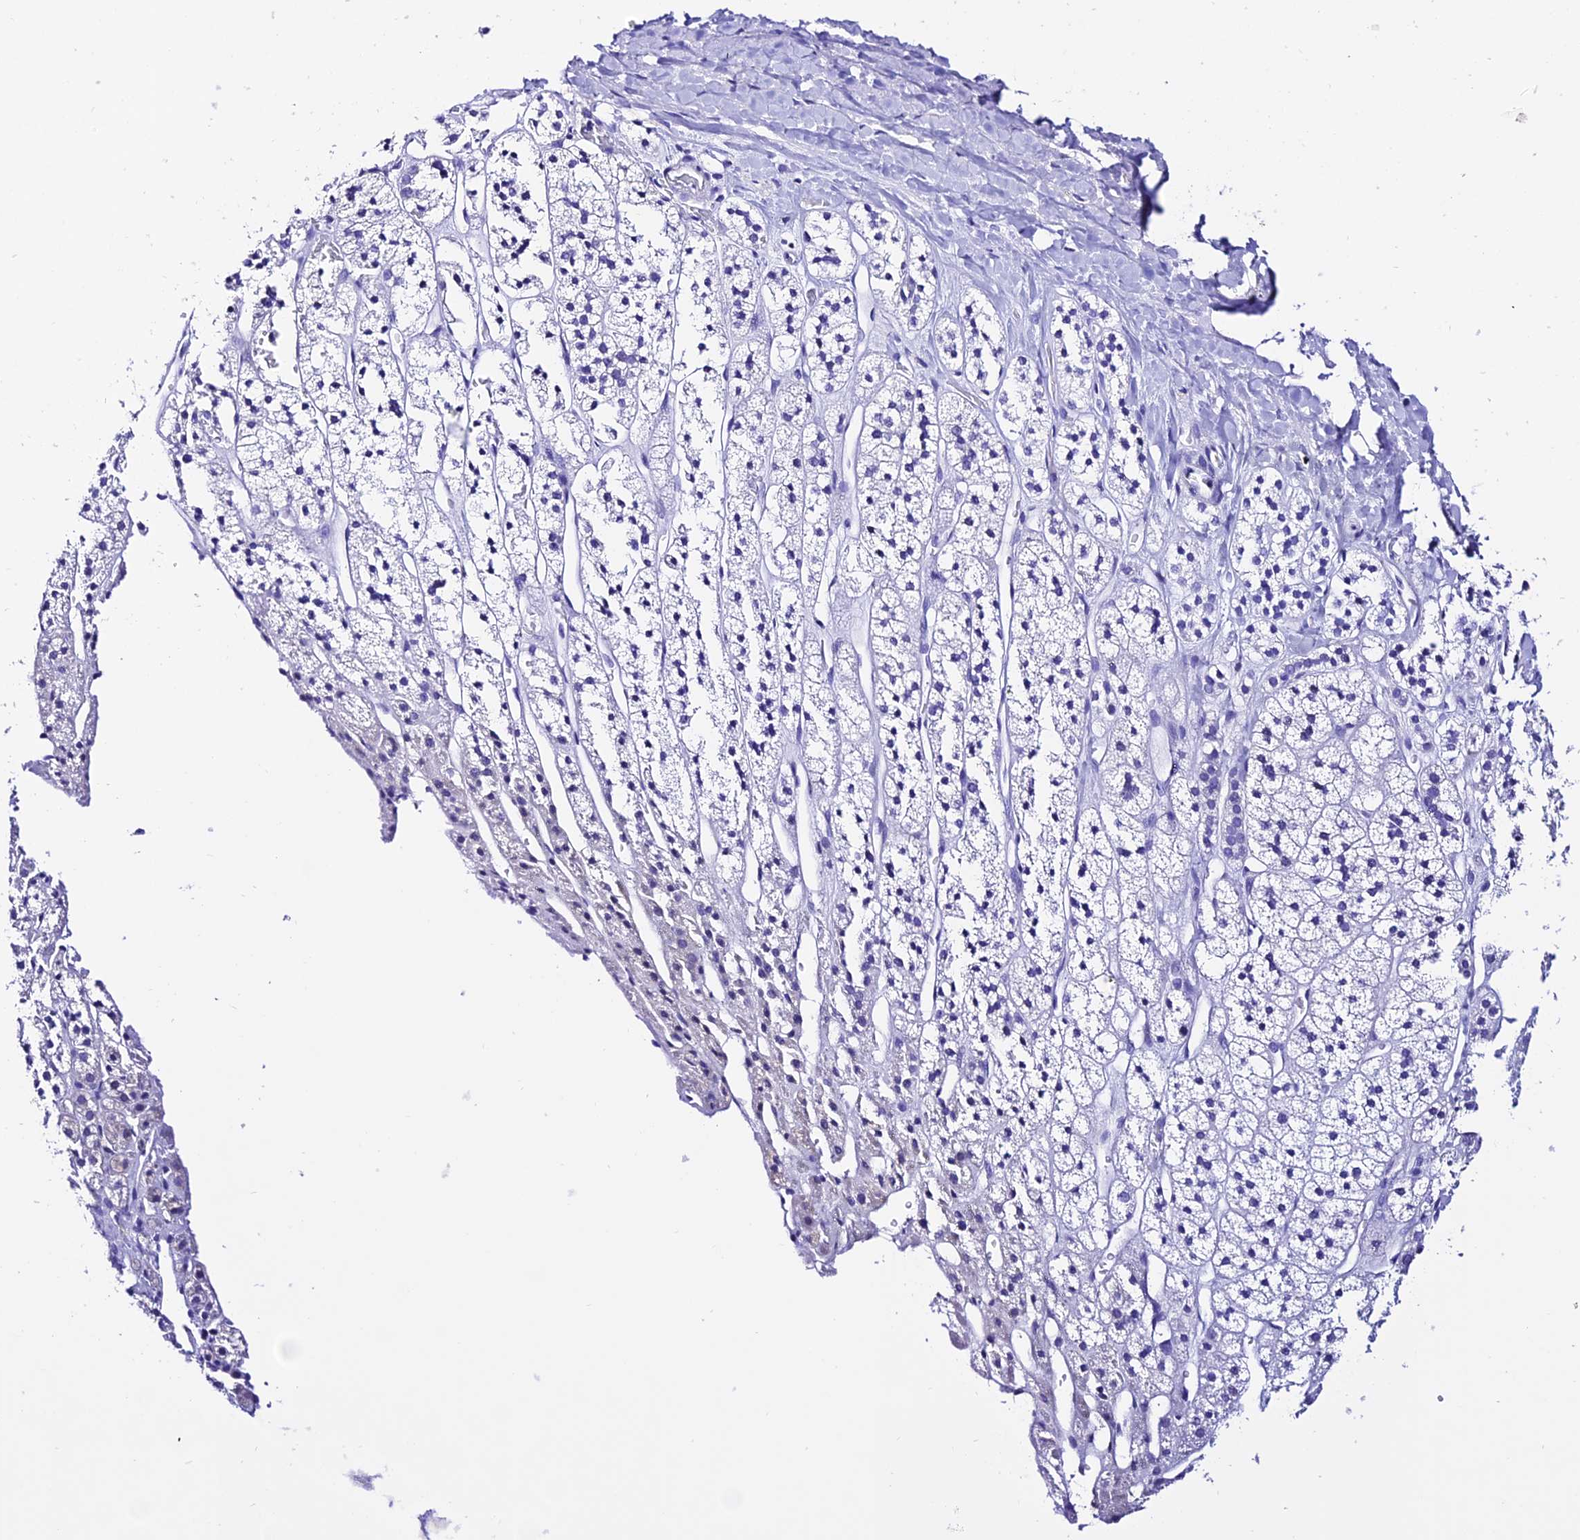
{"staining": {"intensity": "negative", "quantity": "none", "location": "none"}, "tissue": "adrenal gland", "cell_type": "Glandular cells", "image_type": "normal", "snomed": [{"axis": "morphology", "description": "Normal tissue, NOS"}, {"axis": "topography", "description": "Adrenal gland"}], "caption": "Immunohistochemical staining of benign human adrenal gland exhibits no significant staining in glandular cells.", "gene": "TRMT44", "patient": {"sex": "male", "age": 56}}